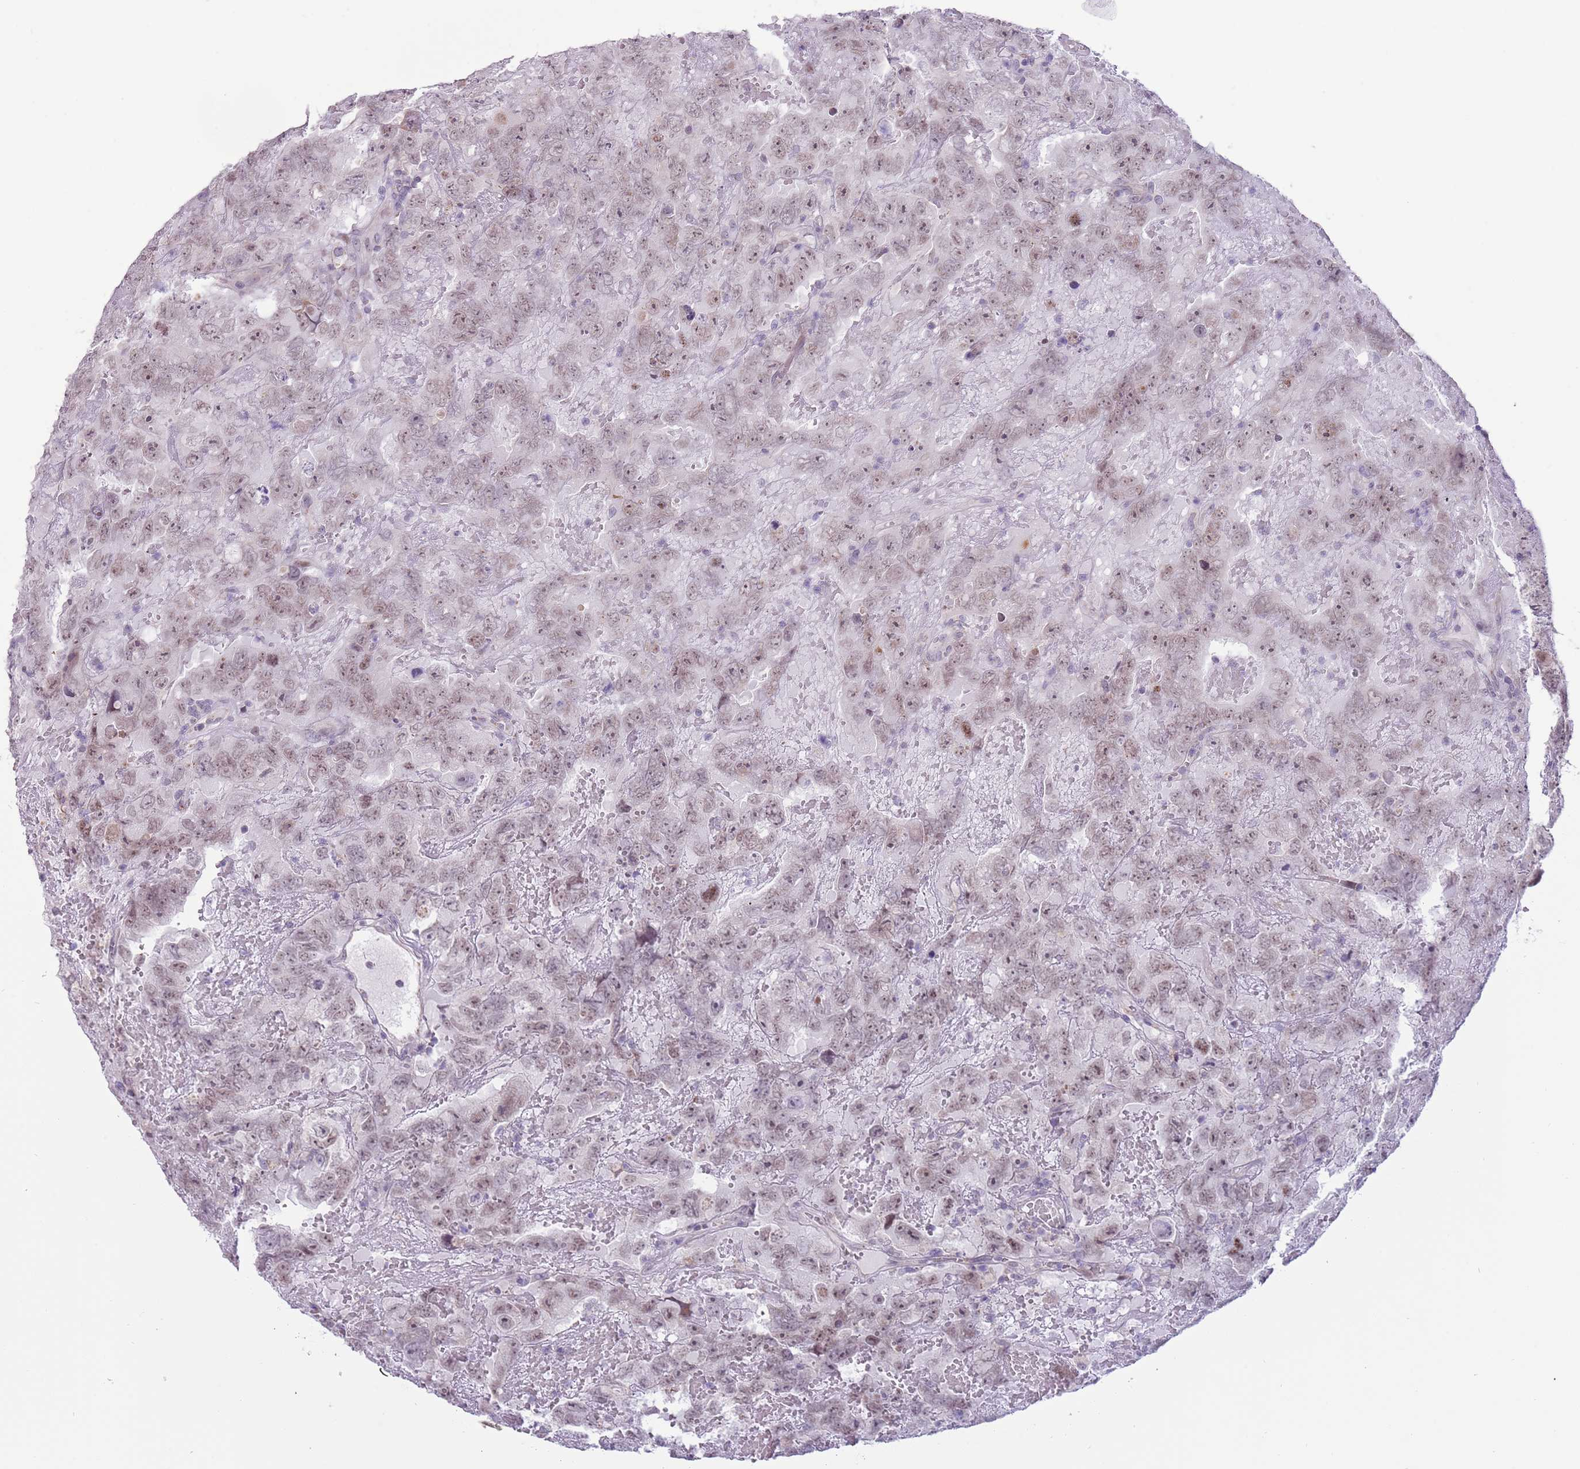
{"staining": {"intensity": "negative", "quantity": "none", "location": "none"}, "tissue": "testis cancer", "cell_type": "Tumor cells", "image_type": "cancer", "snomed": [{"axis": "morphology", "description": "Carcinoma, Embryonal, NOS"}, {"axis": "topography", "description": "Testis"}], "caption": "There is no significant staining in tumor cells of testis cancer (embryonal carcinoma).", "gene": "MLLT11", "patient": {"sex": "male", "age": 45}}